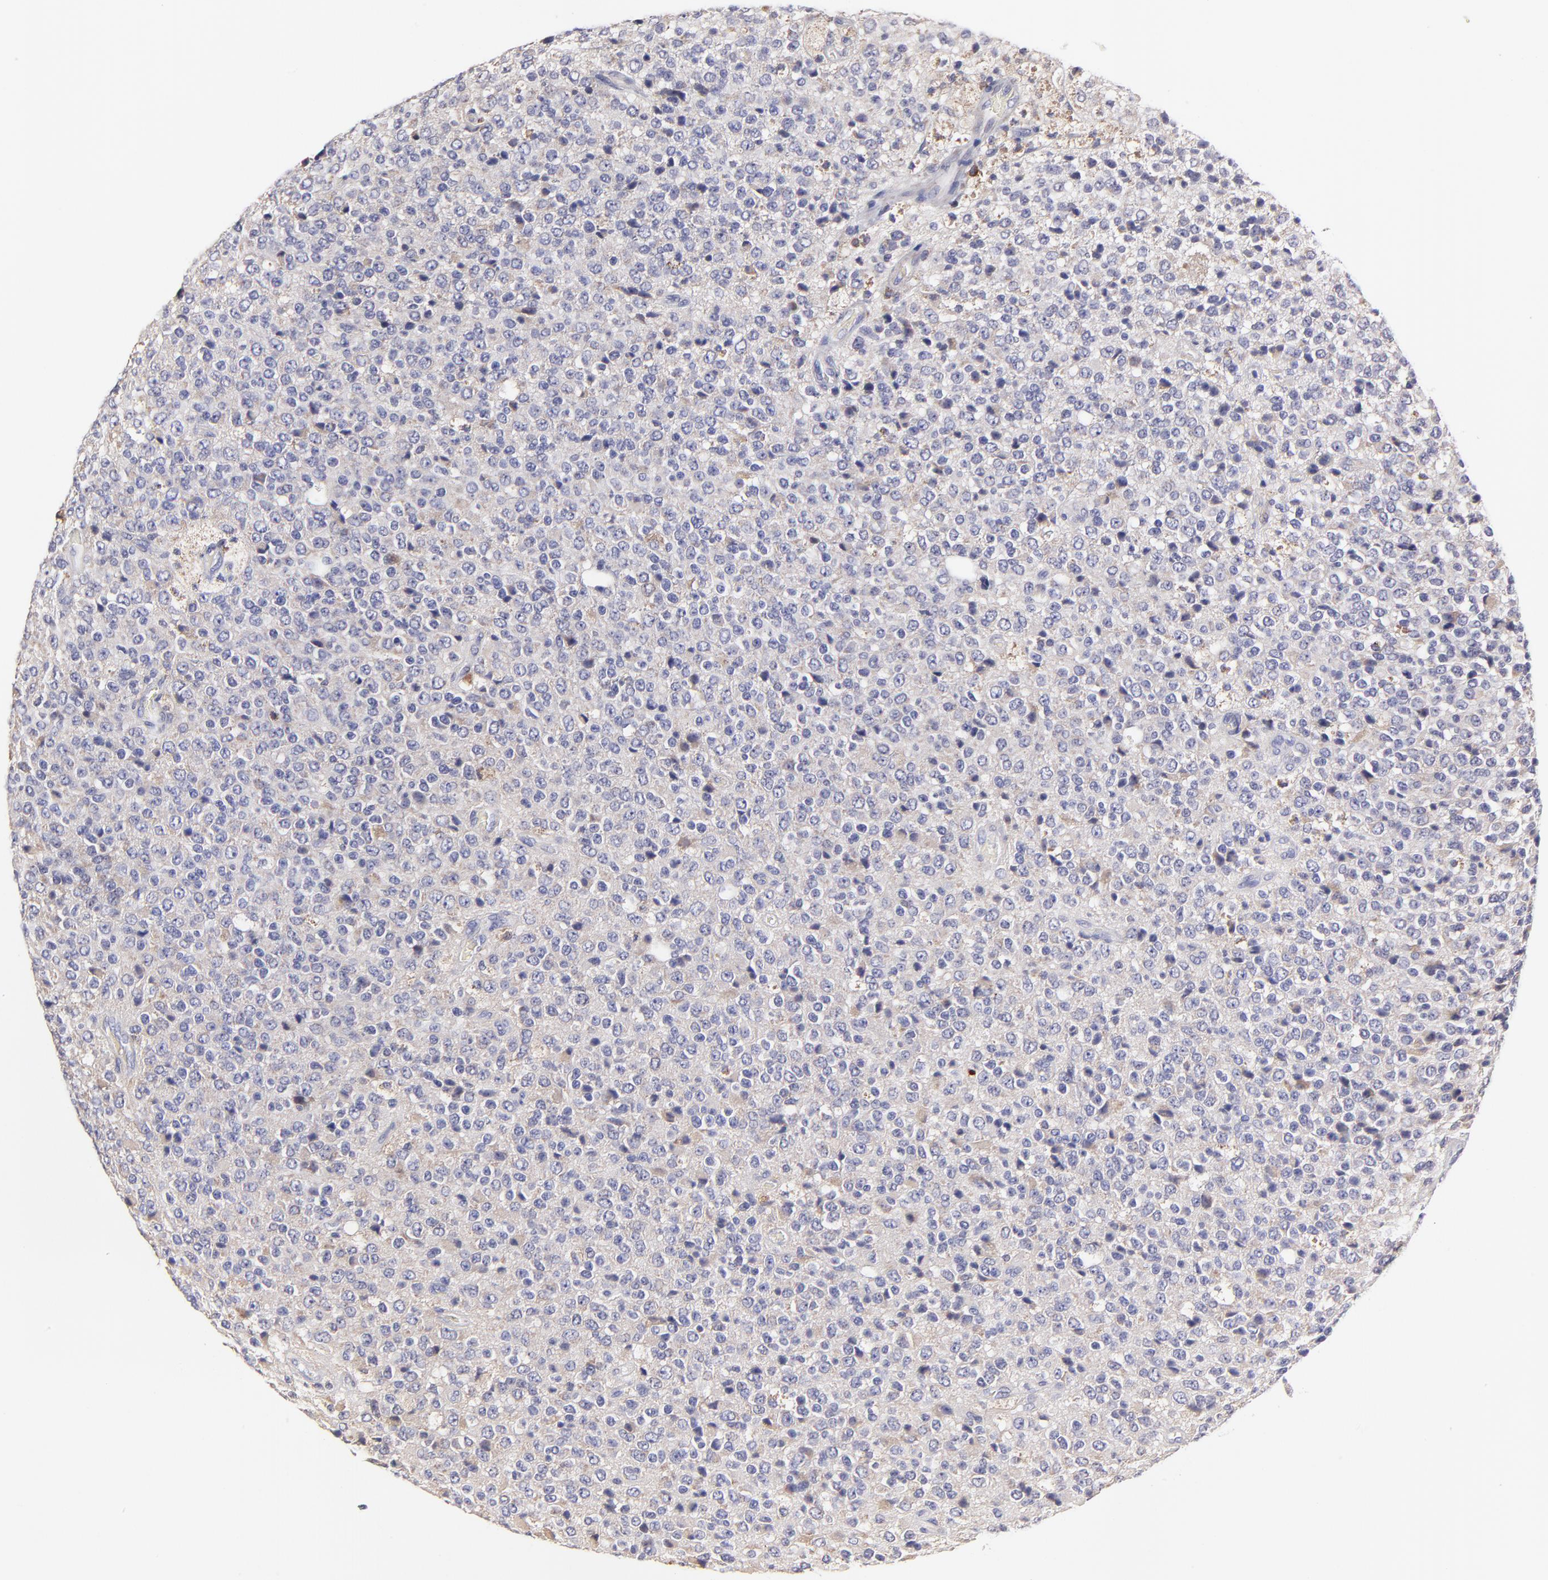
{"staining": {"intensity": "weak", "quantity": "<25%", "location": "cytoplasmic/membranous"}, "tissue": "glioma", "cell_type": "Tumor cells", "image_type": "cancer", "snomed": [{"axis": "morphology", "description": "Glioma, malignant, High grade"}, {"axis": "topography", "description": "pancreas cauda"}], "caption": "DAB (3,3'-diaminobenzidine) immunohistochemical staining of malignant glioma (high-grade) shows no significant staining in tumor cells.", "gene": "GCSAM", "patient": {"sex": "male", "age": 60}}